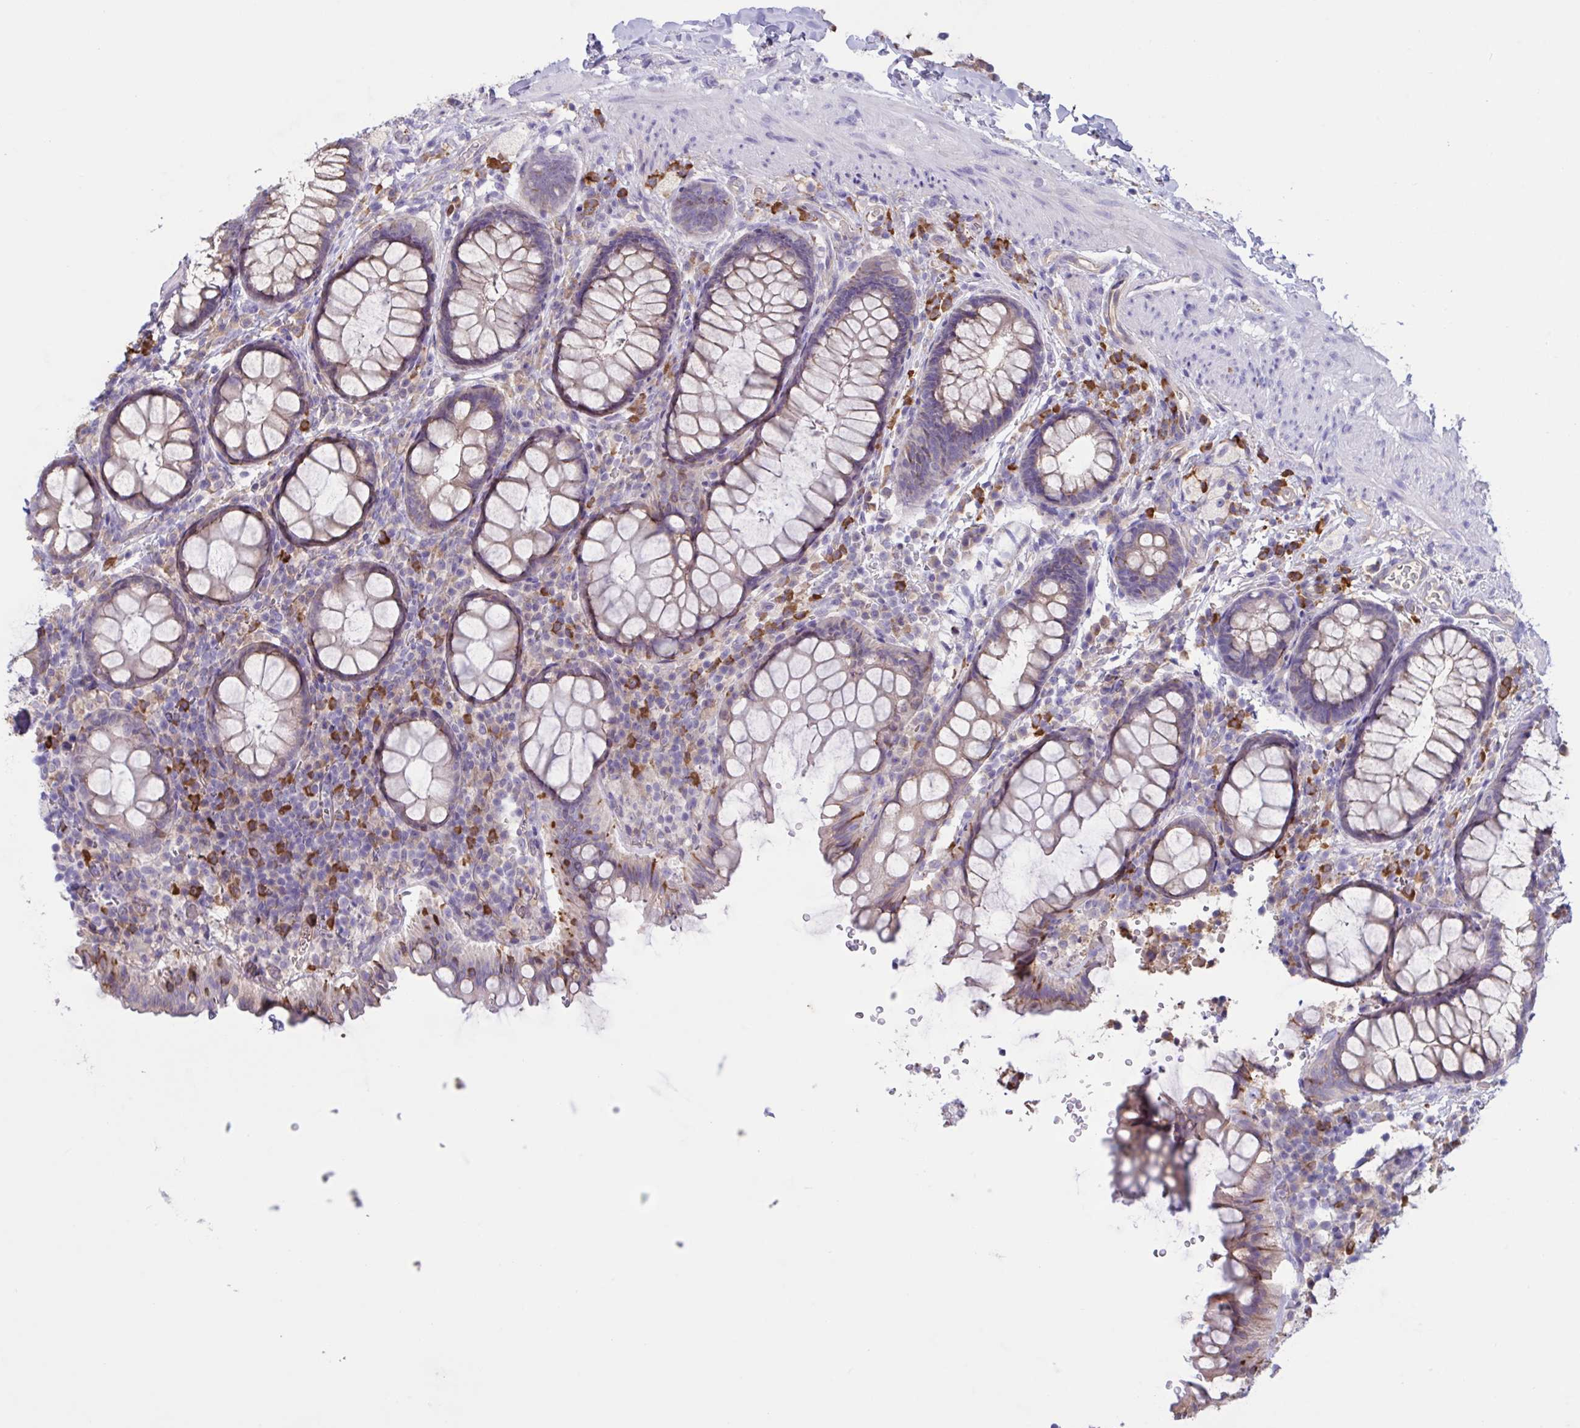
{"staining": {"intensity": "moderate", "quantity": "25%-75%", "location": "cytoplasmic/membranous"}, "tissue": "rectum", "cell_type": "Glandular cells", "image_type": "normal", "snomed": [{"axis": "morphology", "description": "Normal tissue, NOS"}, {"axis": "topography", "description": "Rectum"}, {"axis": "topography", "description": "Peripheral nerve tissue"}], "caption": "Immunohistochemical staining of benign human rectum reveals 25%-75% levels of moderate cytoplasmic/membranous protein positivity in about 25%-75% of glandular cells. (DAB (3,3'-diaminobenzidine) = brown stain, brightfield microscopy at high magnification).", "gene": "SLC66A1", "patient": {"sex": "female", "age": 69}}